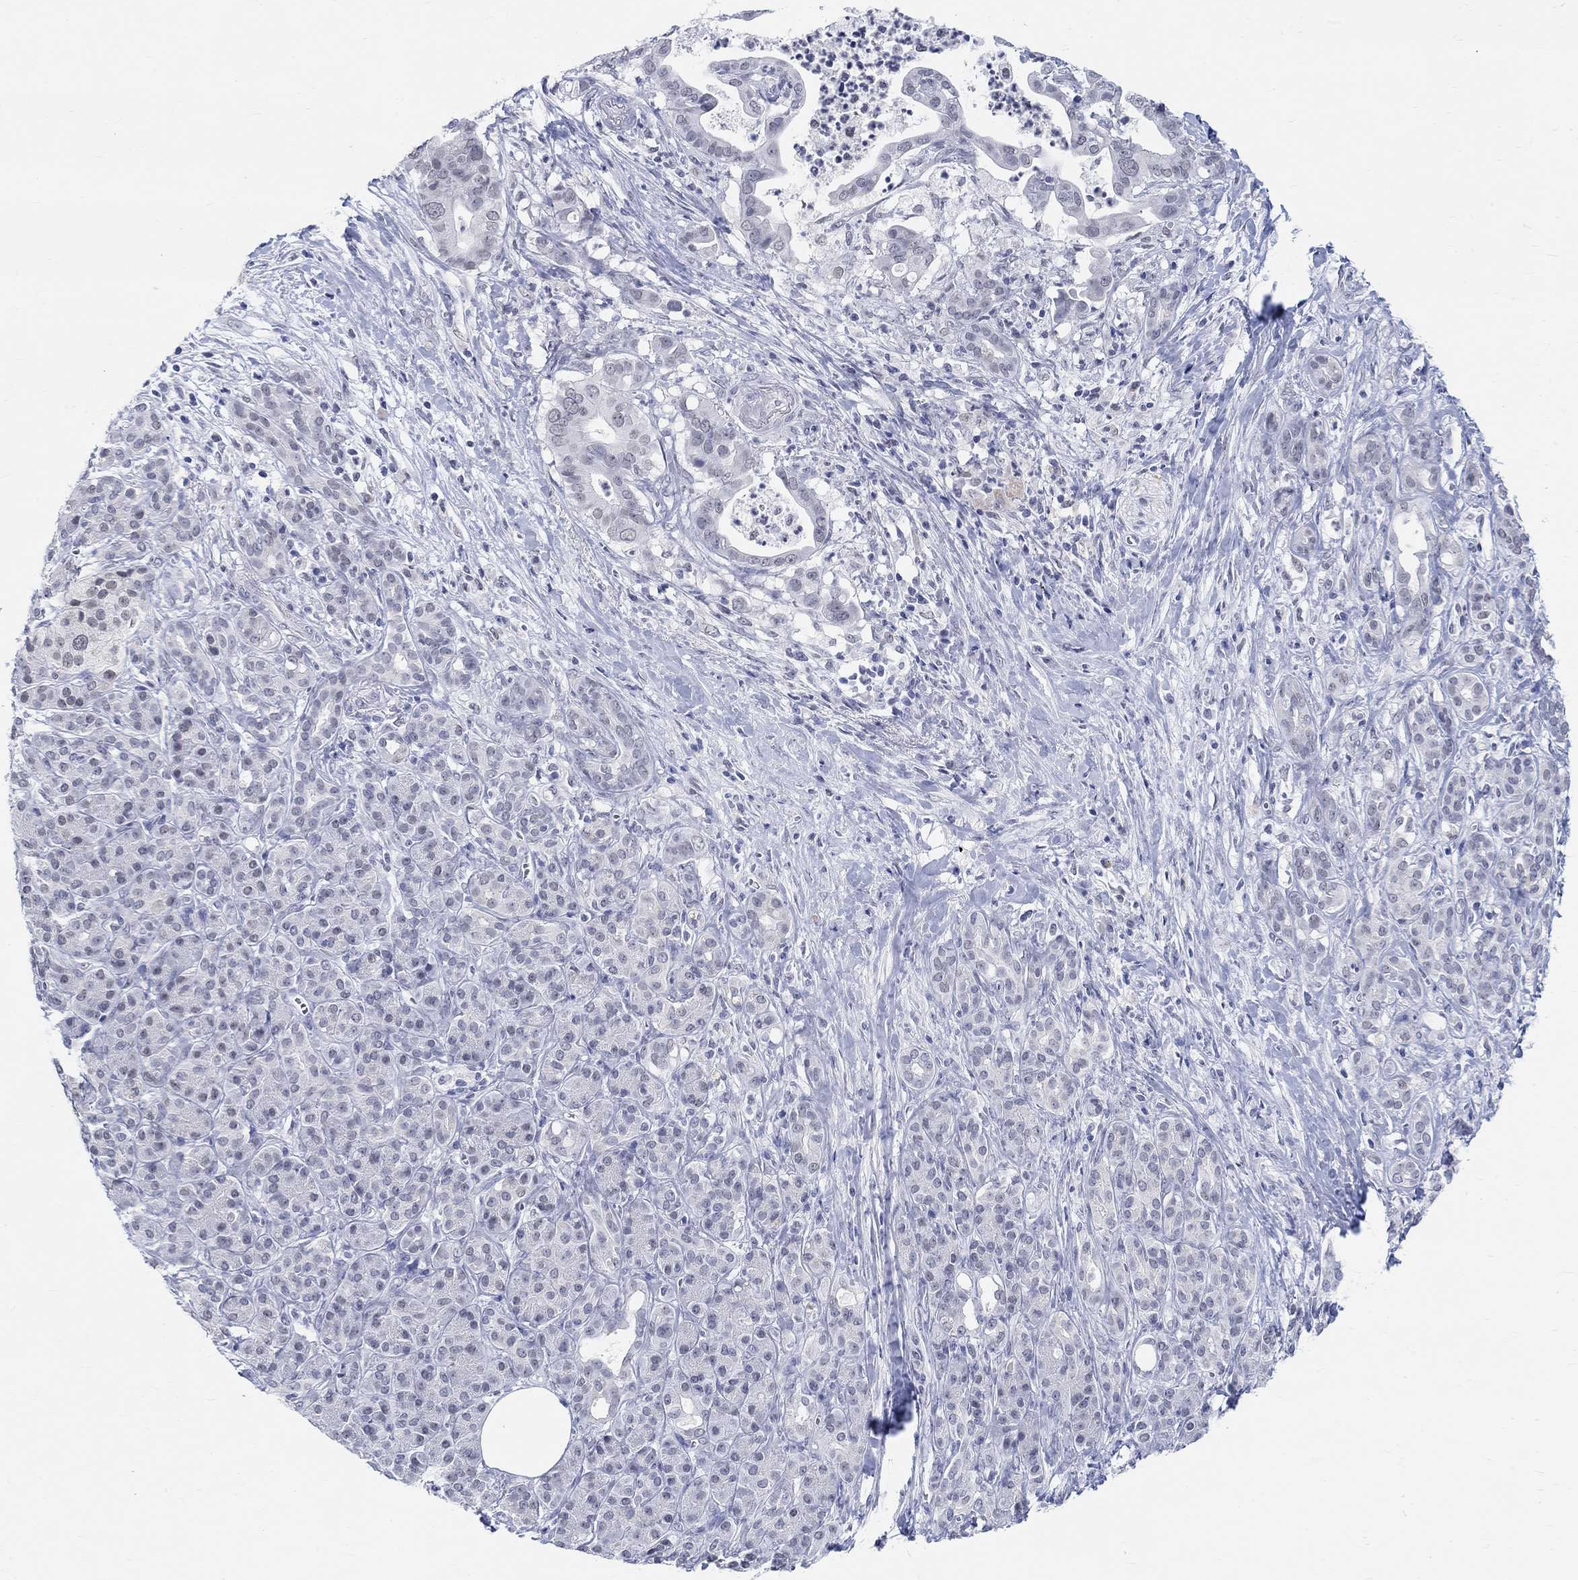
{"staining": {"intensity": "negative", "quantity": "none", "location": "none"}, "tissue": "pancreatic cancer", "cell_type": "Tumor cells", "image_type": "cancer", "snomed": [{"axis": "morphology", "description": "Adenocarcinoma, NOS"}, {"axis": "topography", "description": "Pancreas"}], "caption": "This is an IHC photomicrograph of pancreatic cancer. There is no positivity in tumor cells.", "gene": "ANKS1B", "patient": {"sex": "male", "age": 61}}